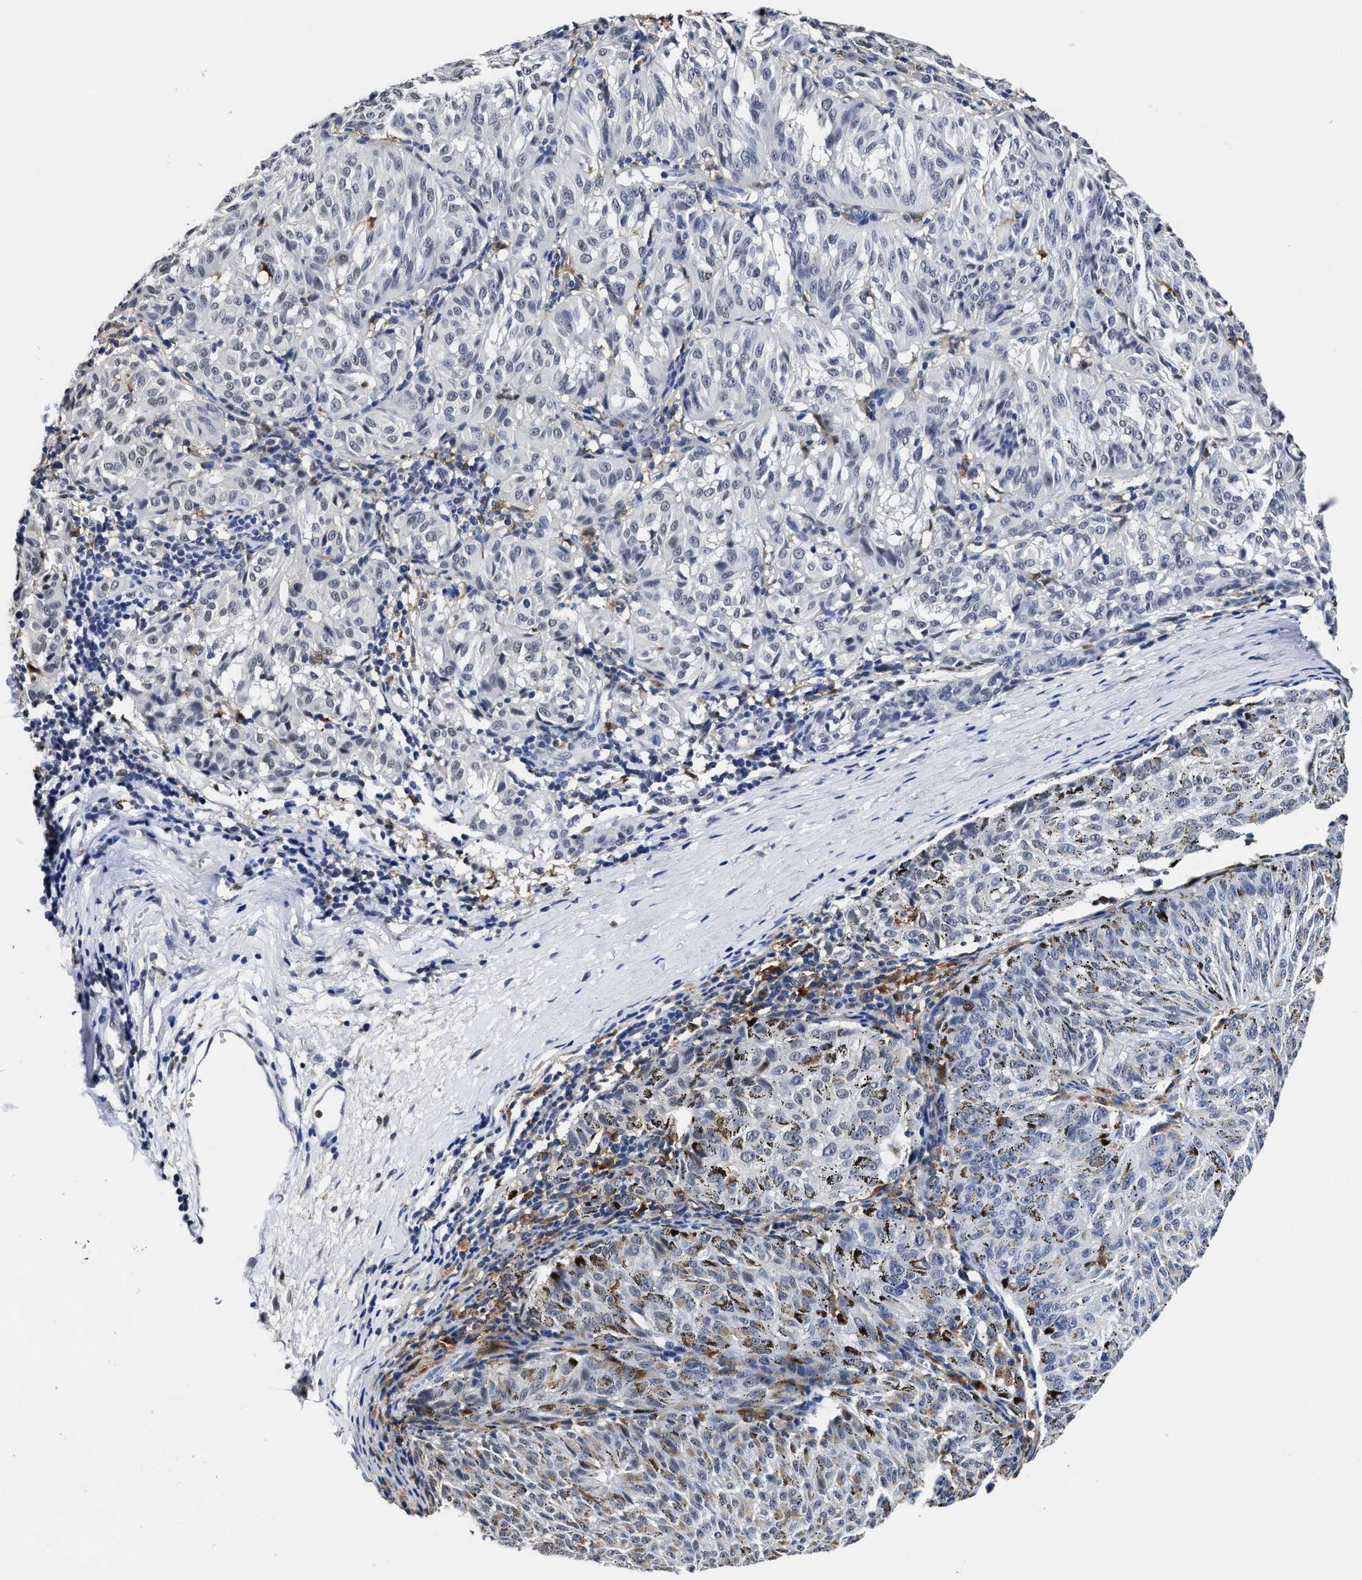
{"staining": {"intensity": "weak", "quantity": "<25%", "location": "cytoplasmic/membranous"}, "tissue": "melanoma", "cell_type": "Tumor cells", "image_type": "cancer", "snomed": [{"axis": "morphology", "description": "Malignant melanoma, NOS"}, {"axis": "topography", "description": "Skin"}], "caption": "Immunohistochemistry (IHC) image of neoplastic tissue: malignant melanoma stained with DAB (3,3'-diaminobenzidine) displays no significant protein positivity in tumor cells.", "gene": "PRPF4B", "patient": {"sex": "female", "age": 72}}